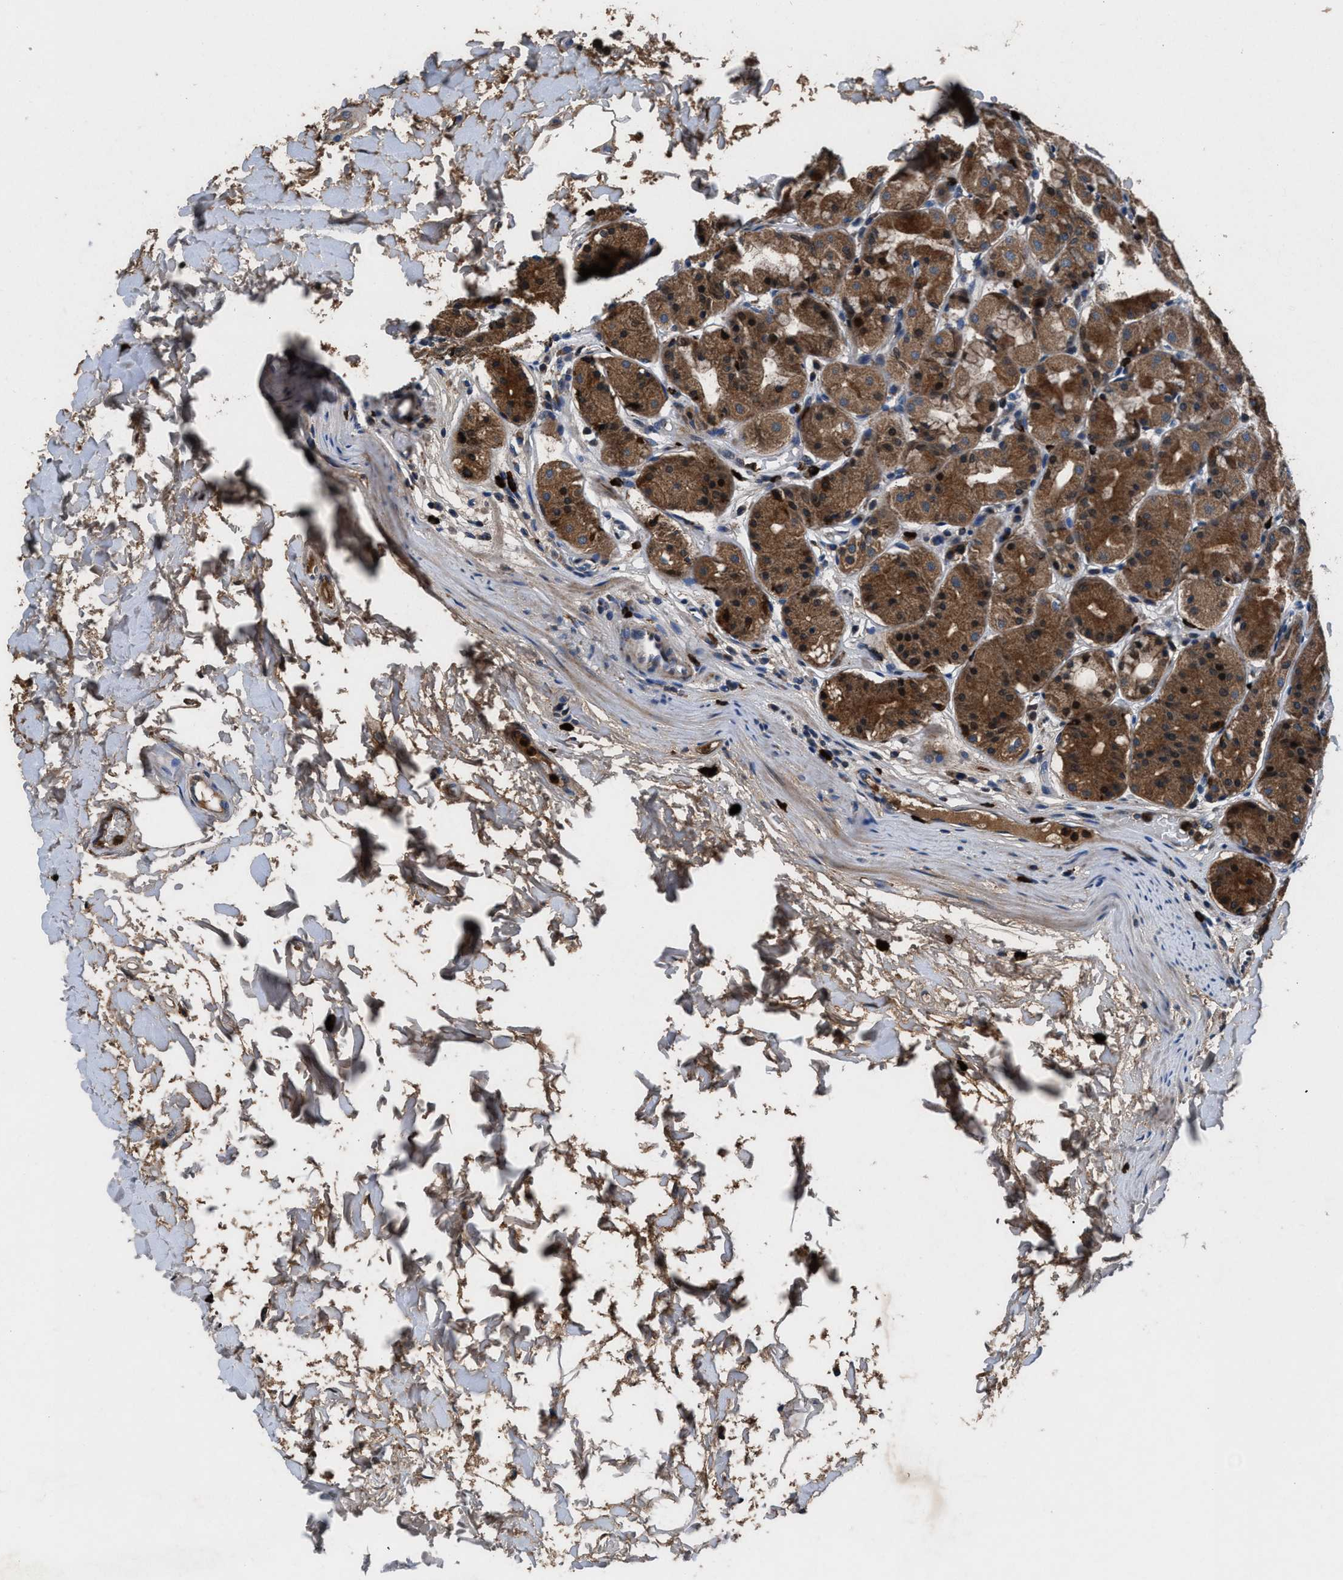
{"staining": {"intensity": "moderate", "quantity": ">75%", "location": "cytoplasmic/membranous"}, "tissue": "stomach", "cell_type": "Glandular cells", "image_type": "normal", "snomed": [{"axis": "morphology", "description": "Normal tissue, NOS"}, {"axis": "topography", "description": "Stomach"}, {"axis": "topography", "description": "Stomach, lower"}], "caption": "IHC (DAB) staining of normal human stomach displays moderate cytoplasmic/membranous protein staining in about >75% of glandular cells.", "gene": "FAM221A", "patient": {"sex": "female", "age": 56}}